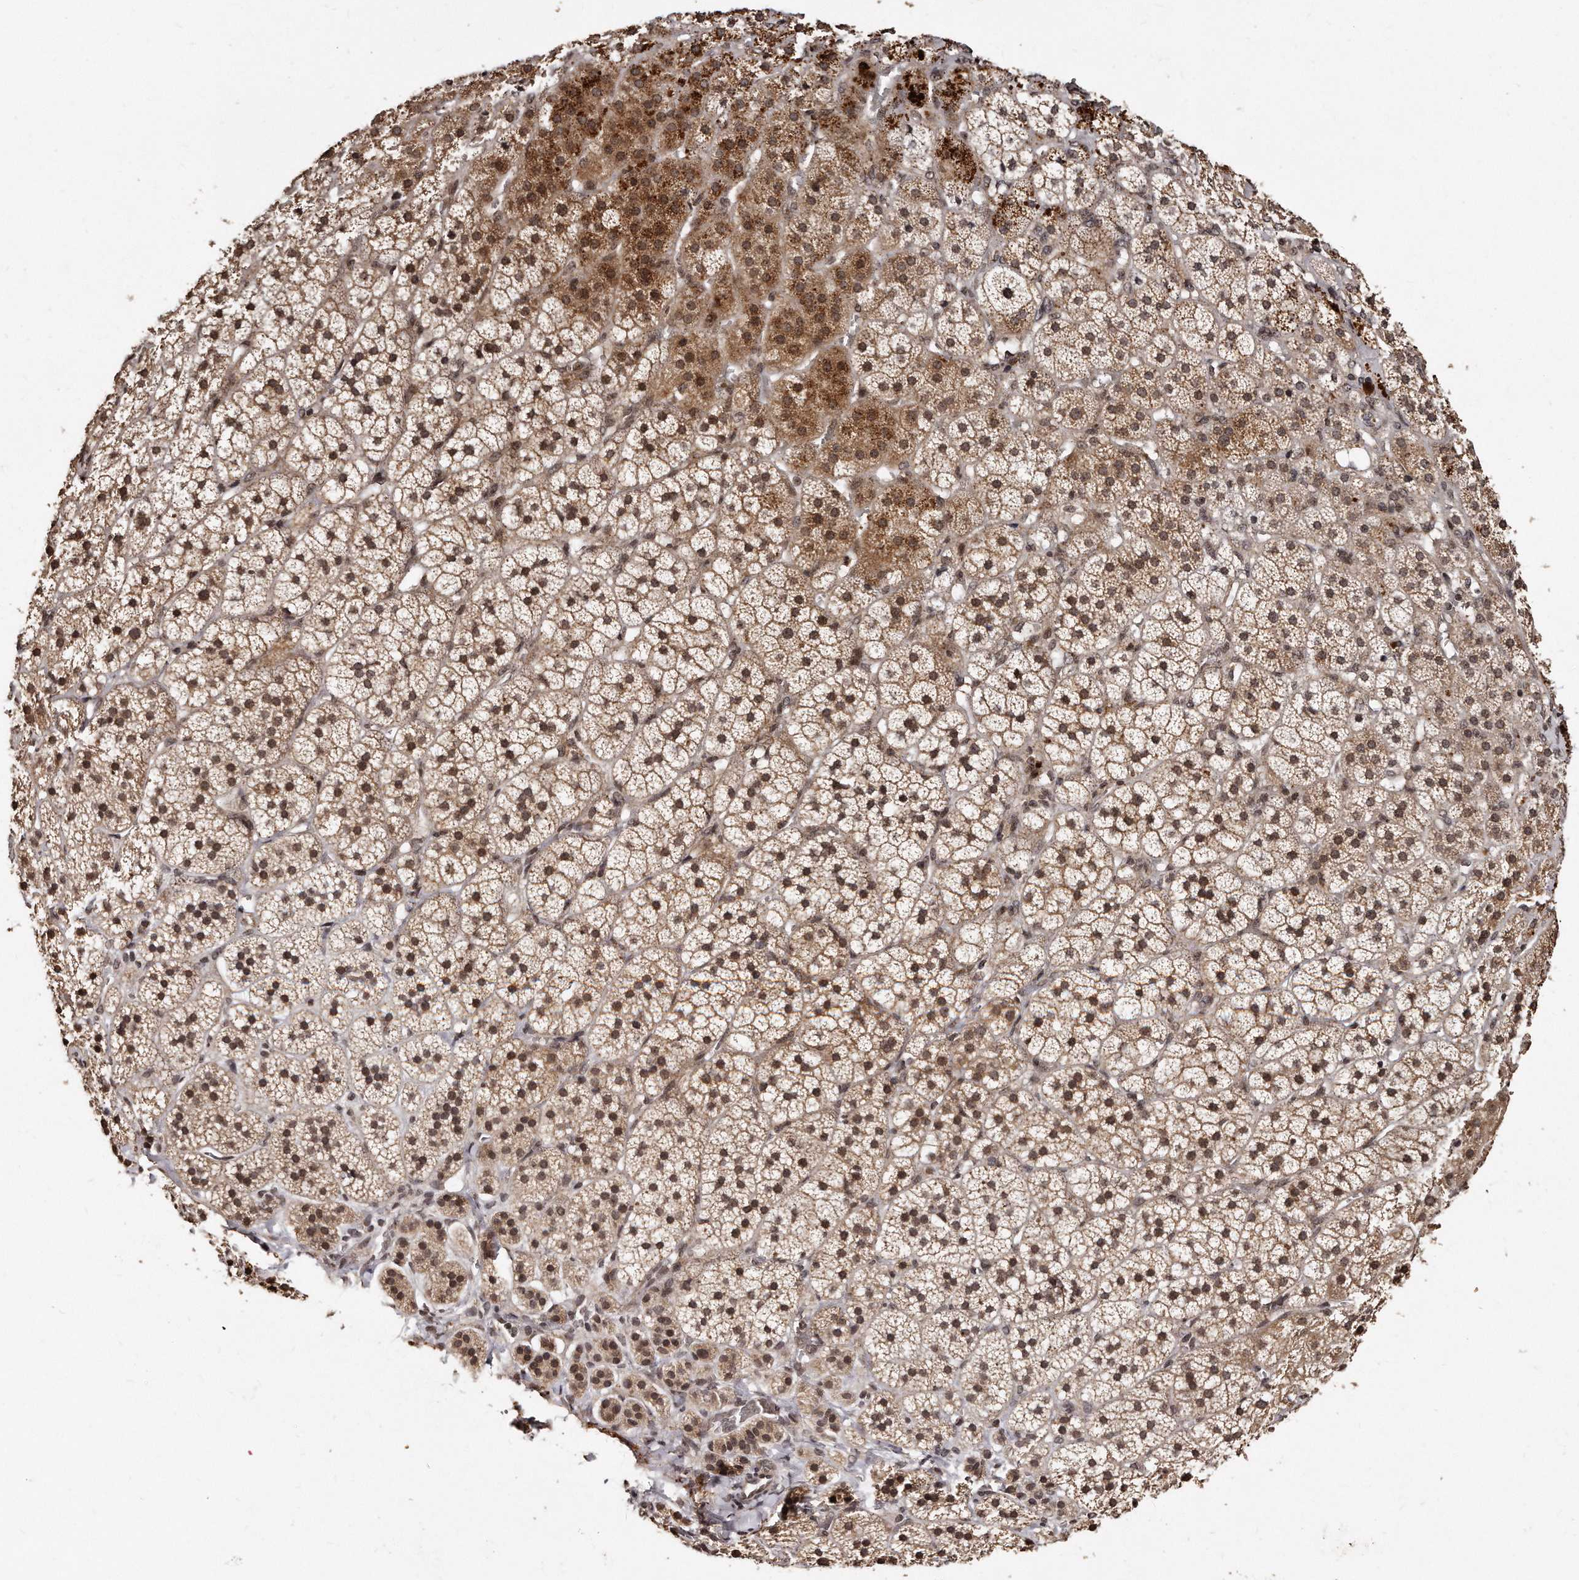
{"staining": {"intensity": "moderate", "quantity": ">75%", "location": "cytoplasmic/membranous,nuclear"}, "tissue": "adrenal gland", "cell_type": "Glandular cells", "image_type": "normal", "snomed": [{"axis": "morphology", "description": "Normal tissue, NOS"}, {"axis": "topography", "description": "Adrenal gland"}], "caption": "Moderate cytoplasmic/membranous,nuclear expression is identified in approximately >75% of glandular cells in benign adrenal gland. Nuclei are stained in blue.", "gene": "TSHR", "patient": {"sex": "female", "age": 44}}